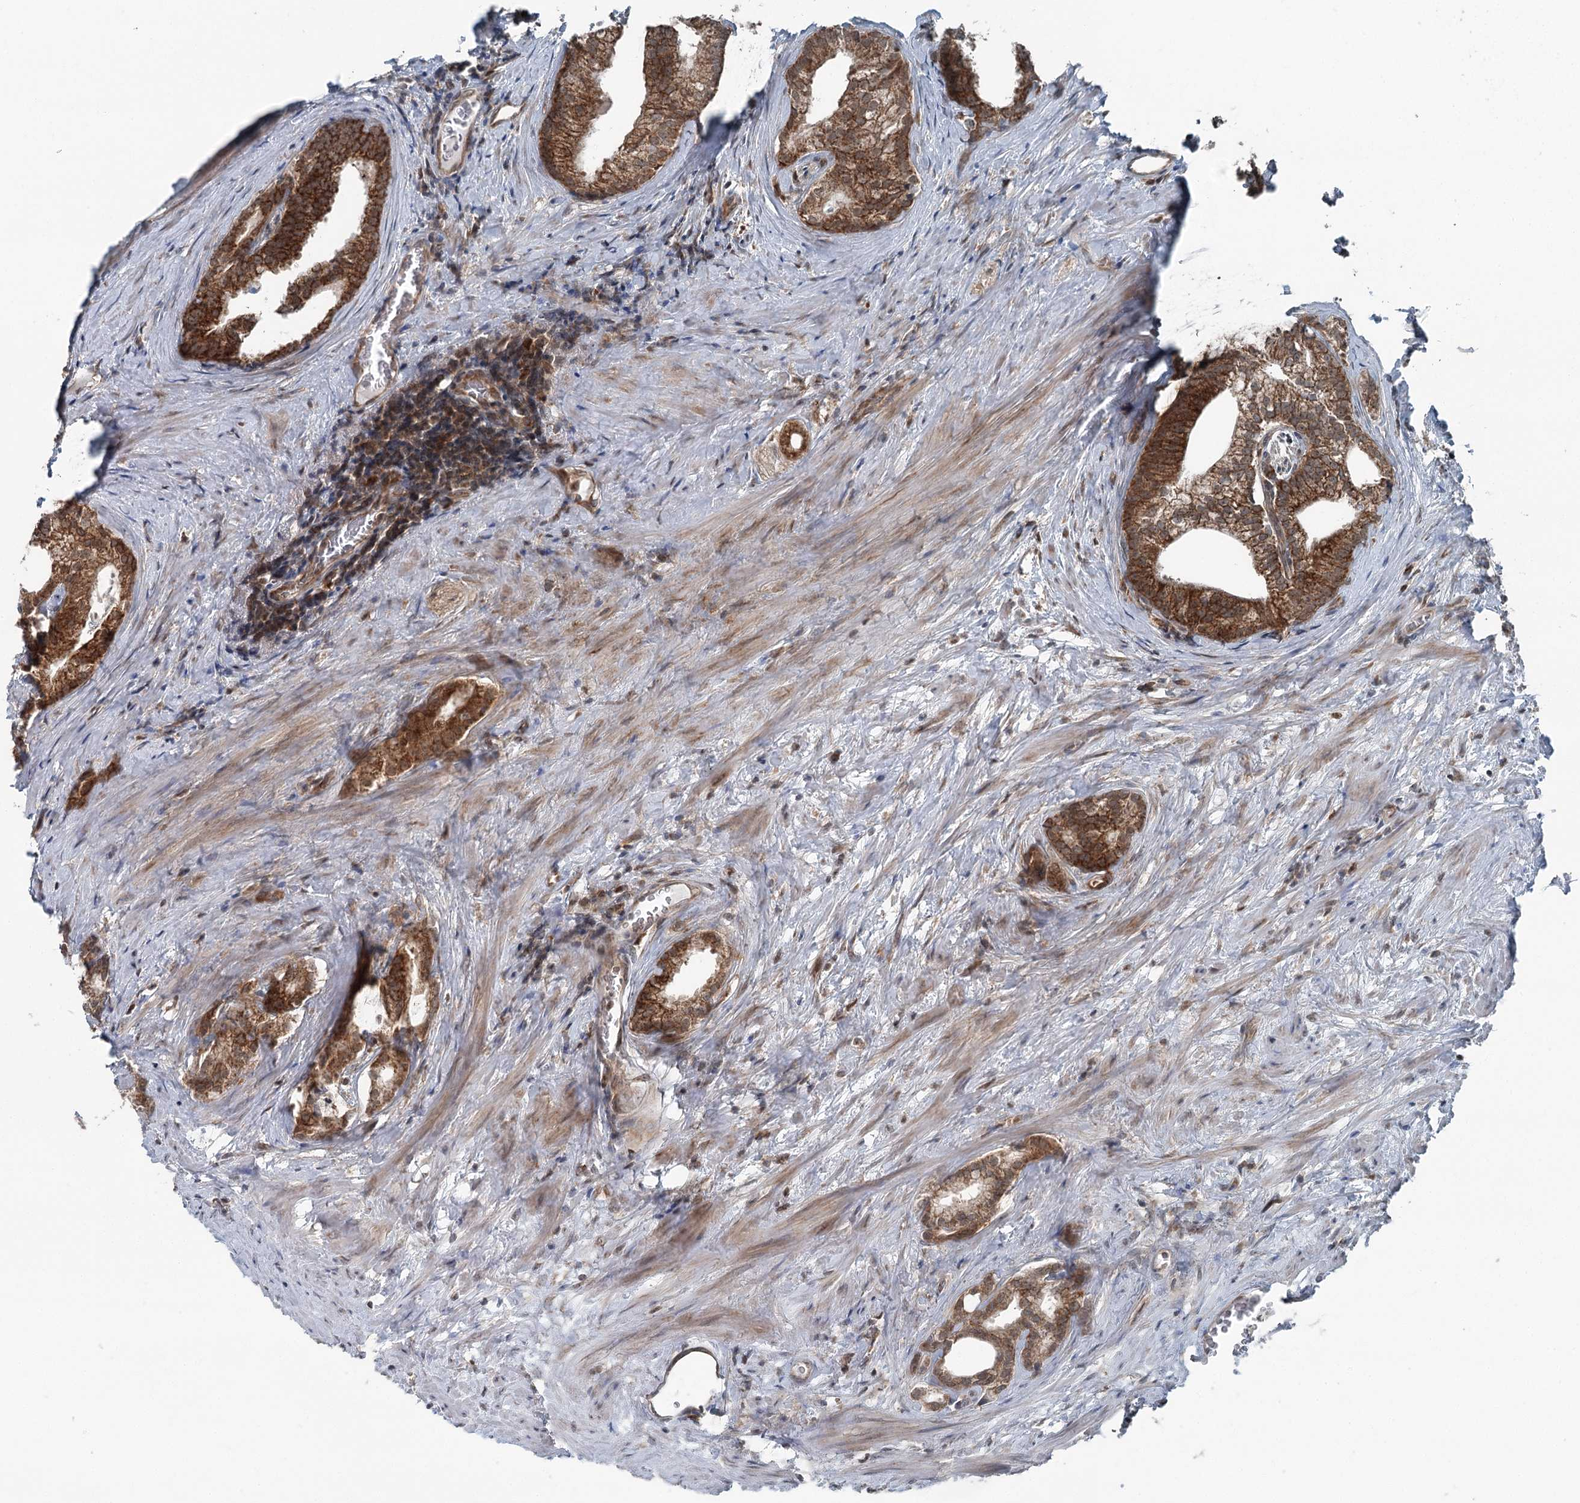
{"staining": {"intensity": "moderate", "quantity": ">75%", "location": "cytoplasmic/membranous"}, "tissue": "prostate cancer", "cell_type": "Tumor cells", "image_type": "cancer", "snomed": [{"axis": "morphology", "description": "Adenocarcinoma, Low grade"}, {"axis": "topography", "description": "Prostate"}], "caption": "Human prostate cancer stained with a brown dye demonstrates moderate cytoplasmic/membranous positive expression in about >75% of tumor cells.", "gene": "WAPL", "patient": {"sex": "male", "age": 71}}